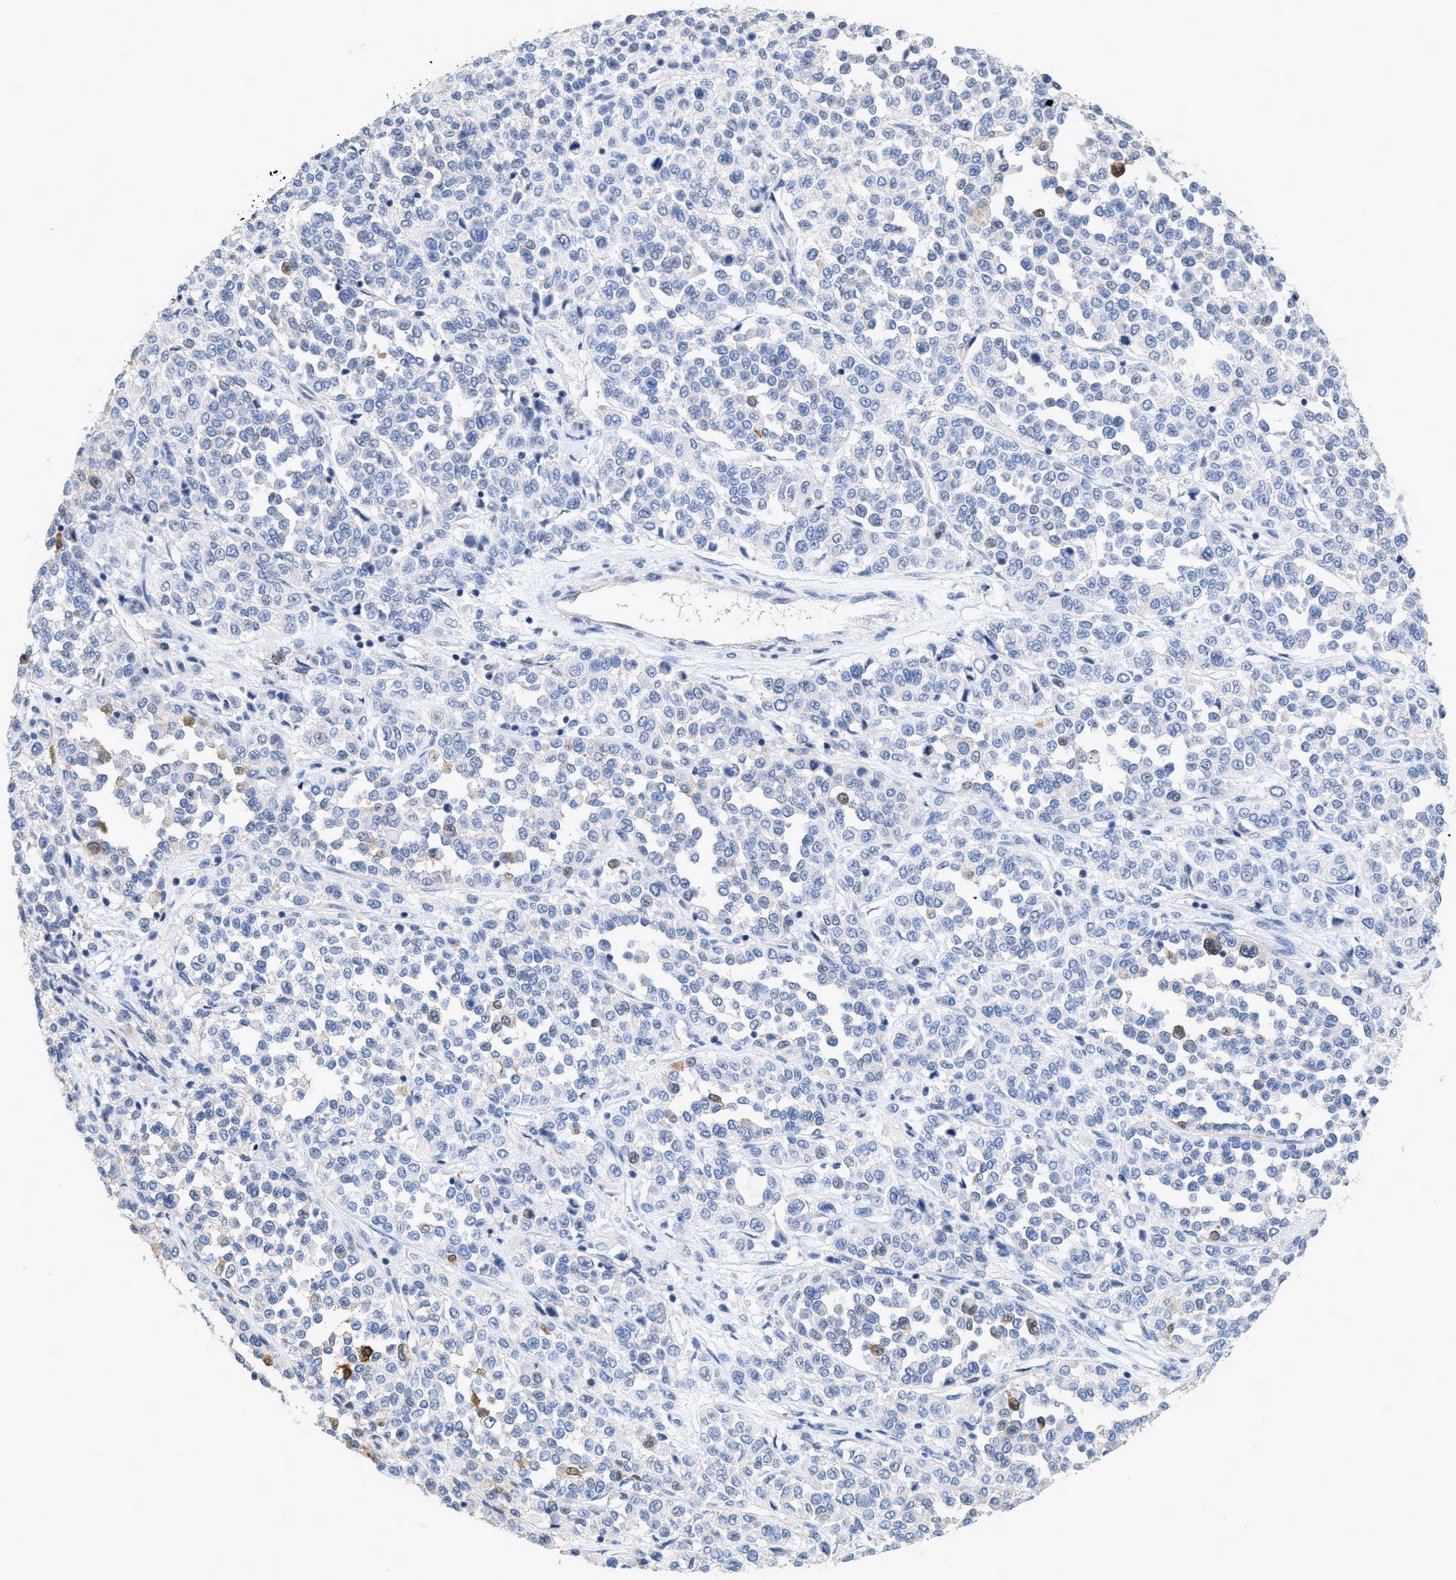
{"staining": {"intensity": "negative", "quantity": "none", "location": "none"}, "tissue": "melanoma", "cell_type": "Tumor cells", "image_type": "cancer", "snomed": [{"axis": "morphology", "description": "Malignant melanoma, Metastatic site"}, {"axis": "topography", "description": "Pancreas"}], "caption": "This is an IHC histopathology image of human malignant melanoma (metastatic site). There is no staining in tumor cells.", "gene": "CRYM", "patient": {"sex": "female", "age": 30}}